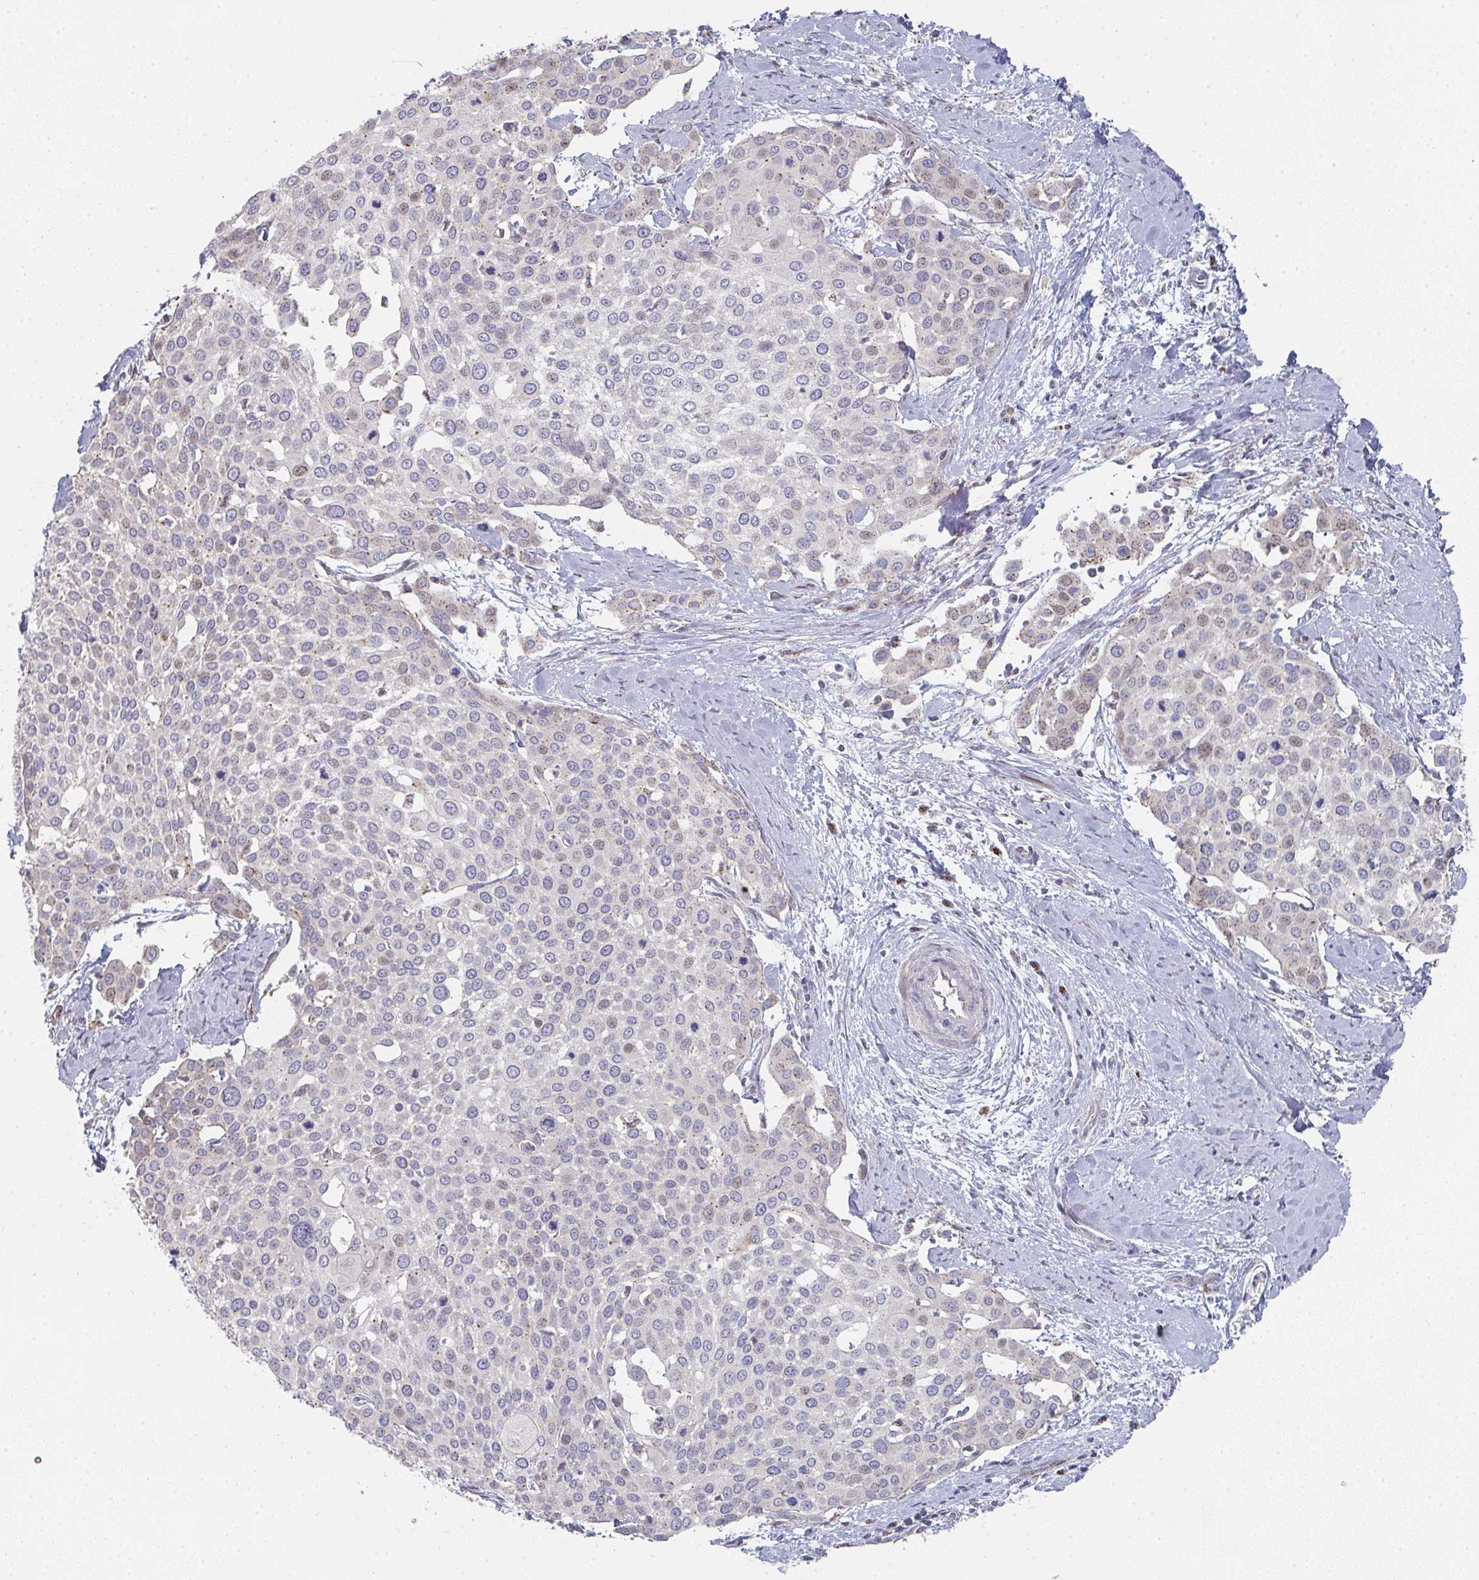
{"staining": {"intensity": "weak", "quantity": "<25%", "location": "cytoplasmic/membranous"}, "tissue": "cervical cancer", "cell_type": "Tumor cells", "image_type": "cancer", "snomed": [{"axis": "morphology", "description": "Squamous cell carcinoma, NOS"}, {"axis": "topography", "description": "Cervix"}], "caption": "An image of cervical cancer (squamous cell carcinoma) stained for a protein demonstrates no brown staining in tumor cells.", "gene": "ZNF526", "patient": {"sex": "female", "age": 44}}